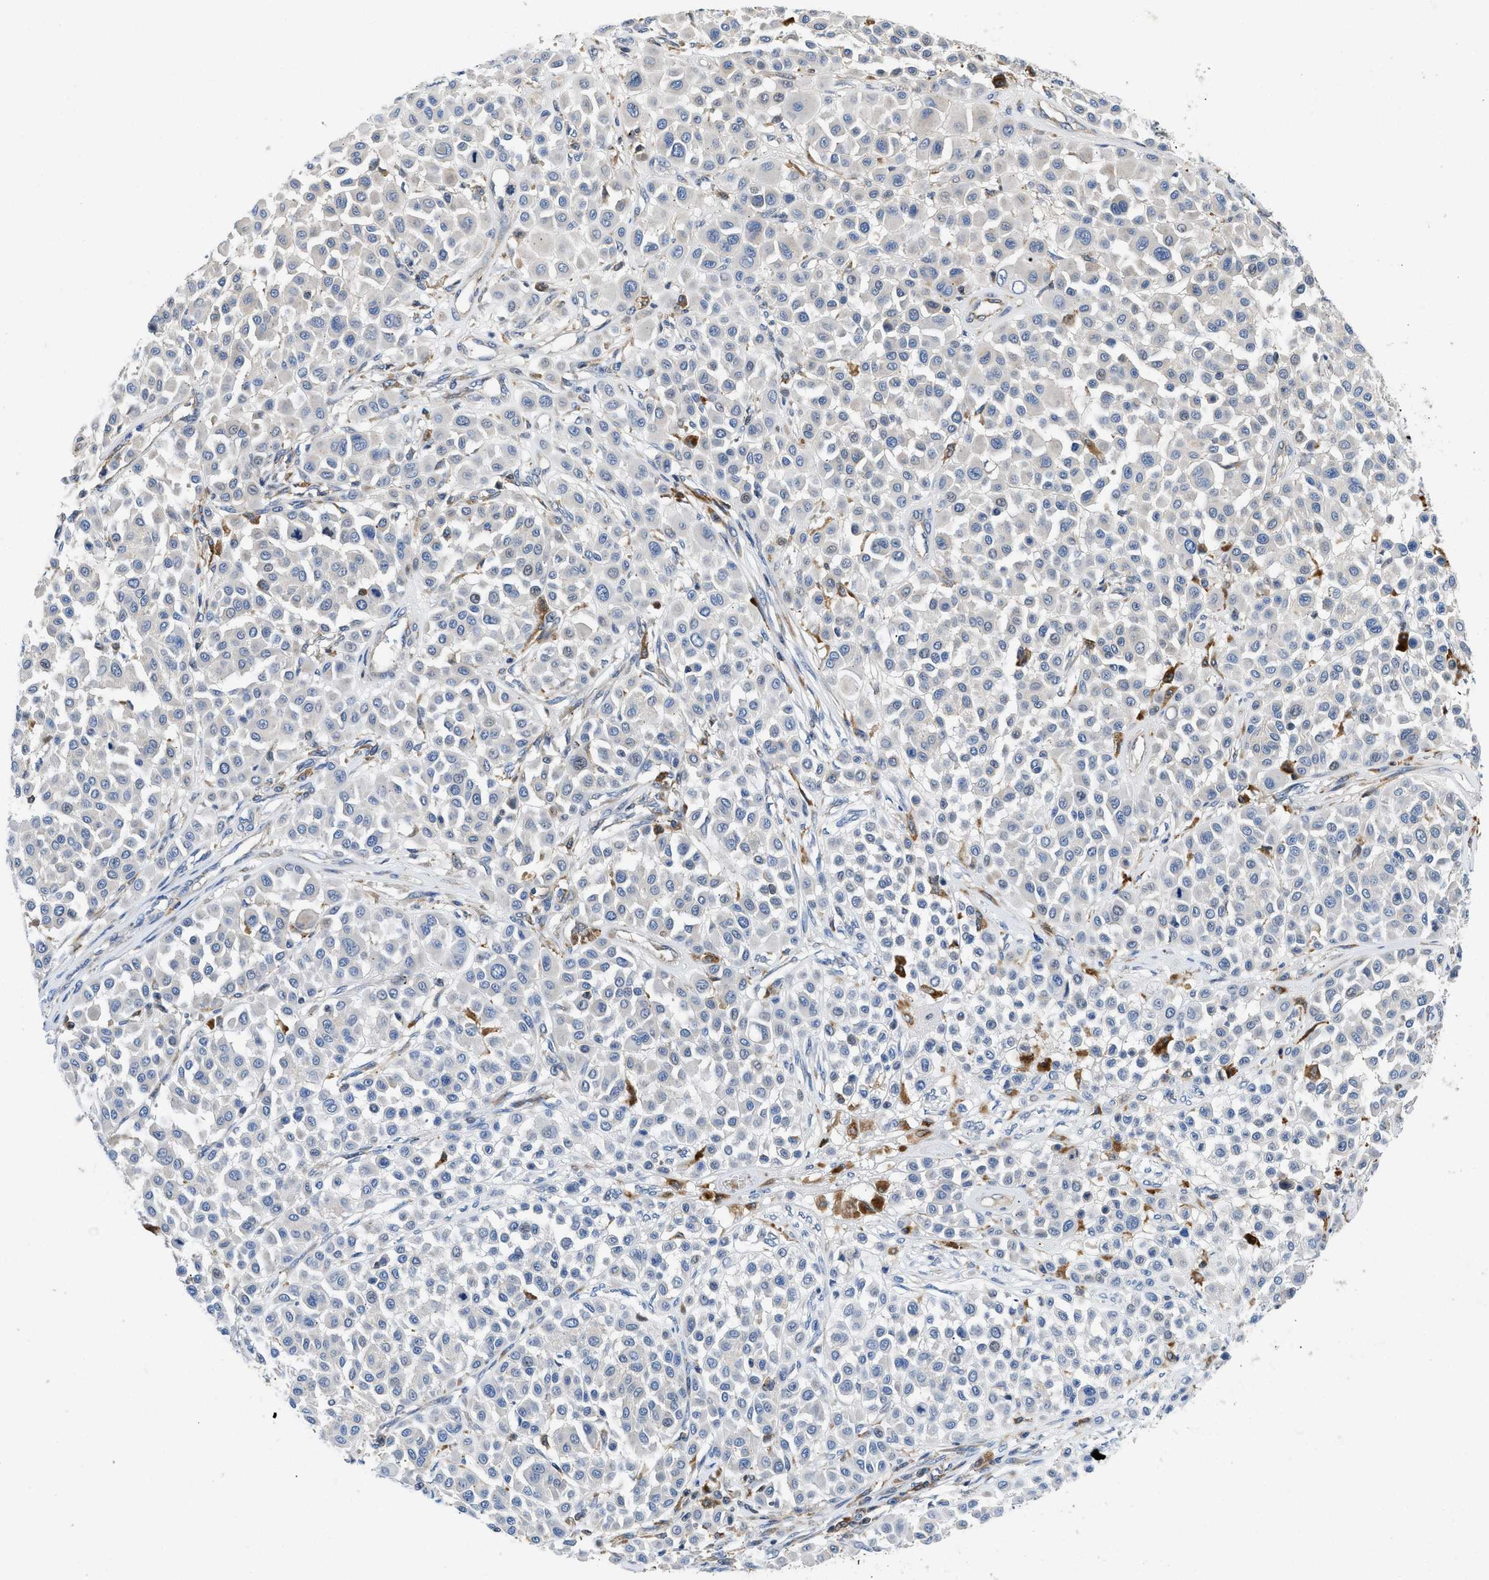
{"staining": {"intensity": "negative", "quantity": "none", "location": "none"}, "tissue": "melanoma", "cell_type": "Tumor cells", "image_type": "cancer", "snomed": [{"axis": "morphology", "description": "Malignant melanoma, Metastatic site"}, {"axis": "topography", "description": "Soft tissue"}], "caption": "Human malignant melanoma (metastatic site) stained for a protein using IHC exhibits no expression in tumor cells.", "gene": "ENPP4", "patient": {"sex": "male", "age": 41}}